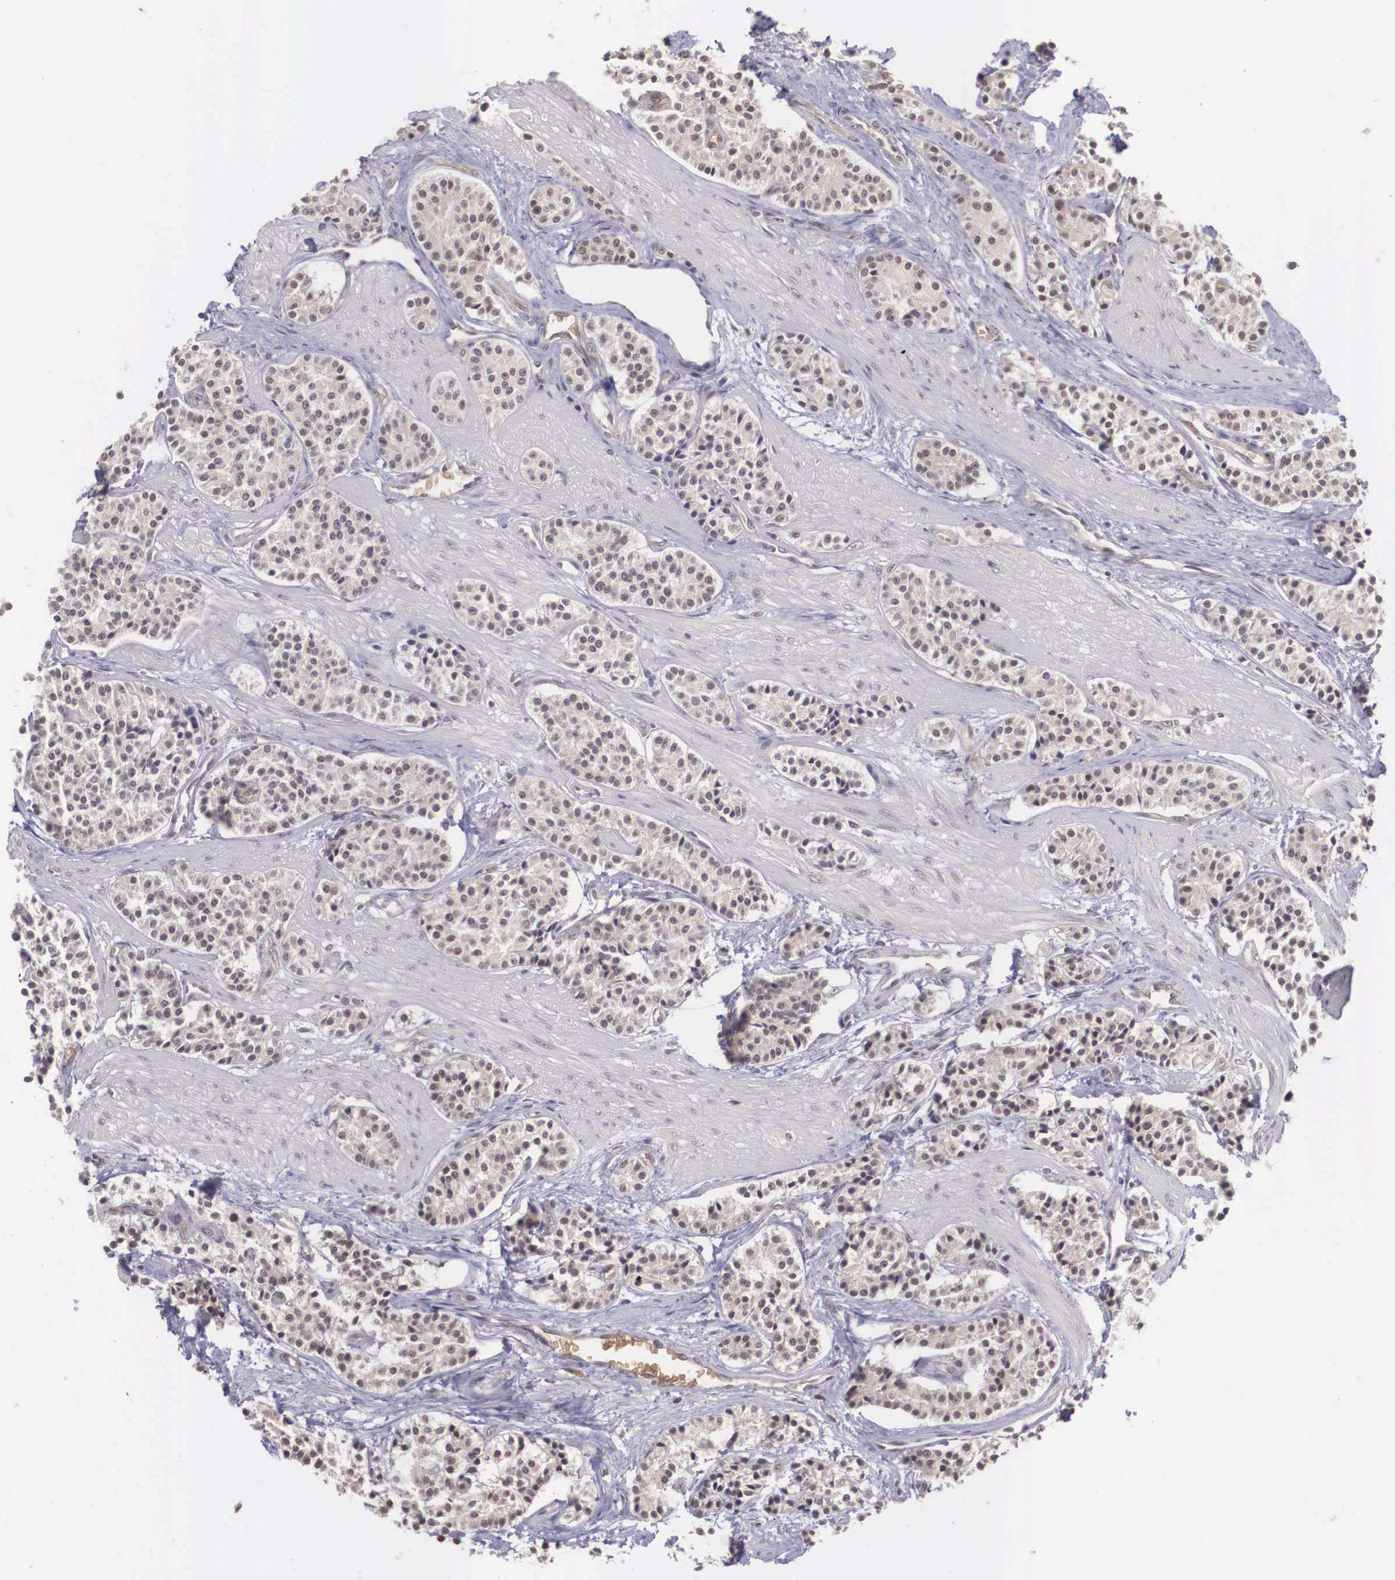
{"staining": {"intensity": "weak", "quantity": ">75%", "location": "cytoplasmic/membranous"}, "tissue": "carcinoid", "cell_type": "Tumor cells", "image_type": "cancer", "snomed": [{"axis": "morphology", "description": "Carcinoid, malignant, NOS"}, {"axis": "topography", "description": "Stomach"}], "caption": "Human malignant carcinoid stained with a brown dye displays weak cytoplasmic/membranous positive positivity in about >75% of tumor cells.", "gene": "VASH1", "patient": {"sex": "female", "age": 76}}